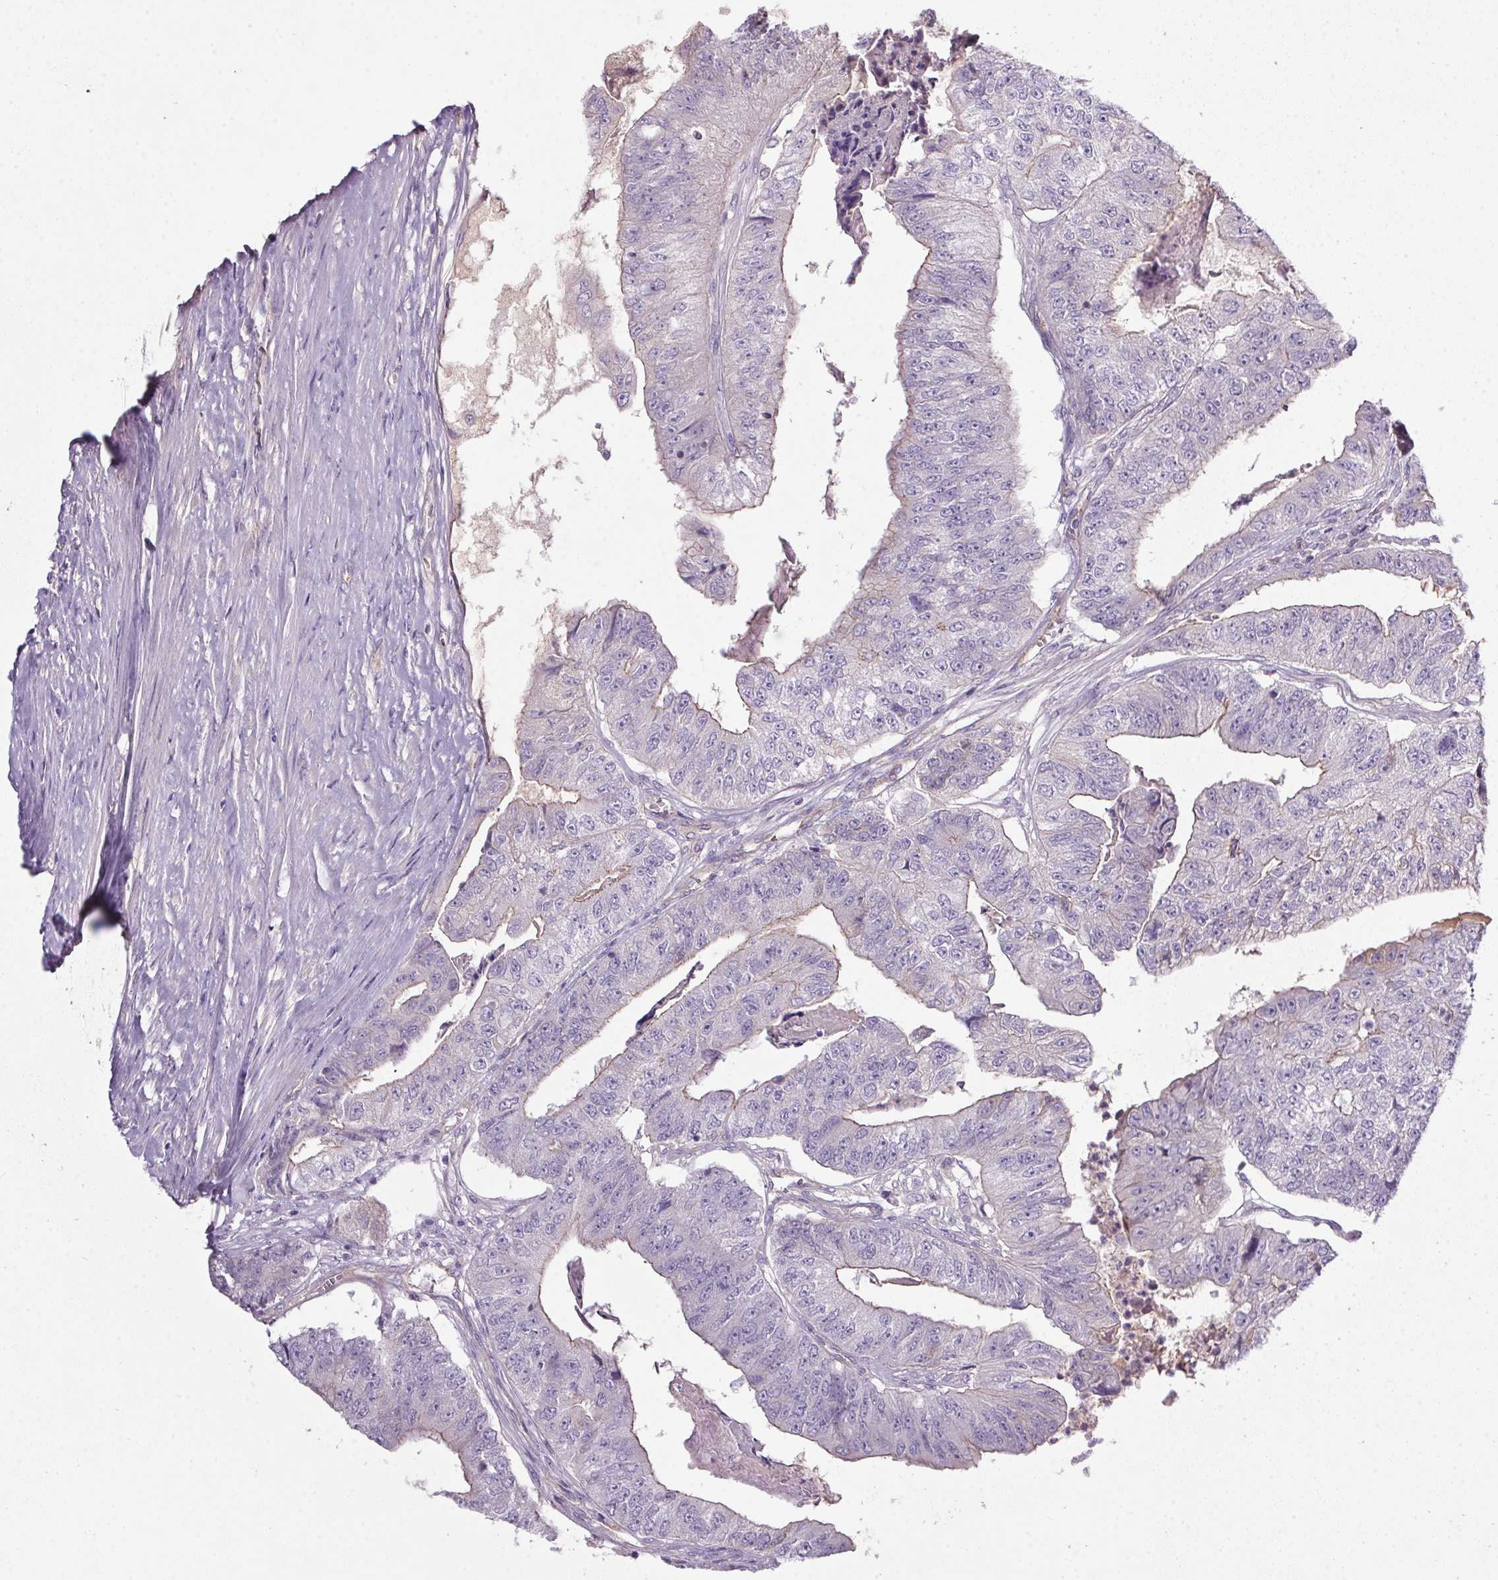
{"staining": {"intensity": "negative", "quantity": "none", "location": "none"}, "tissue": "colorectal cancer", "cell_type": "Tumor cells", "image_type": "cancer", "snomed": [{"axis": "morphology", "description": "Adenocarcinoma, NOS"}, {"axis": "topography", "description": "Colon"}], "caption": "This is an immunohistochemistry (IHC) image of human adenocarcinoma (colorectal). There is no staining in tumor cells.", "gene": "APOC4", "patient": {"sex": "female", "age": 67}}